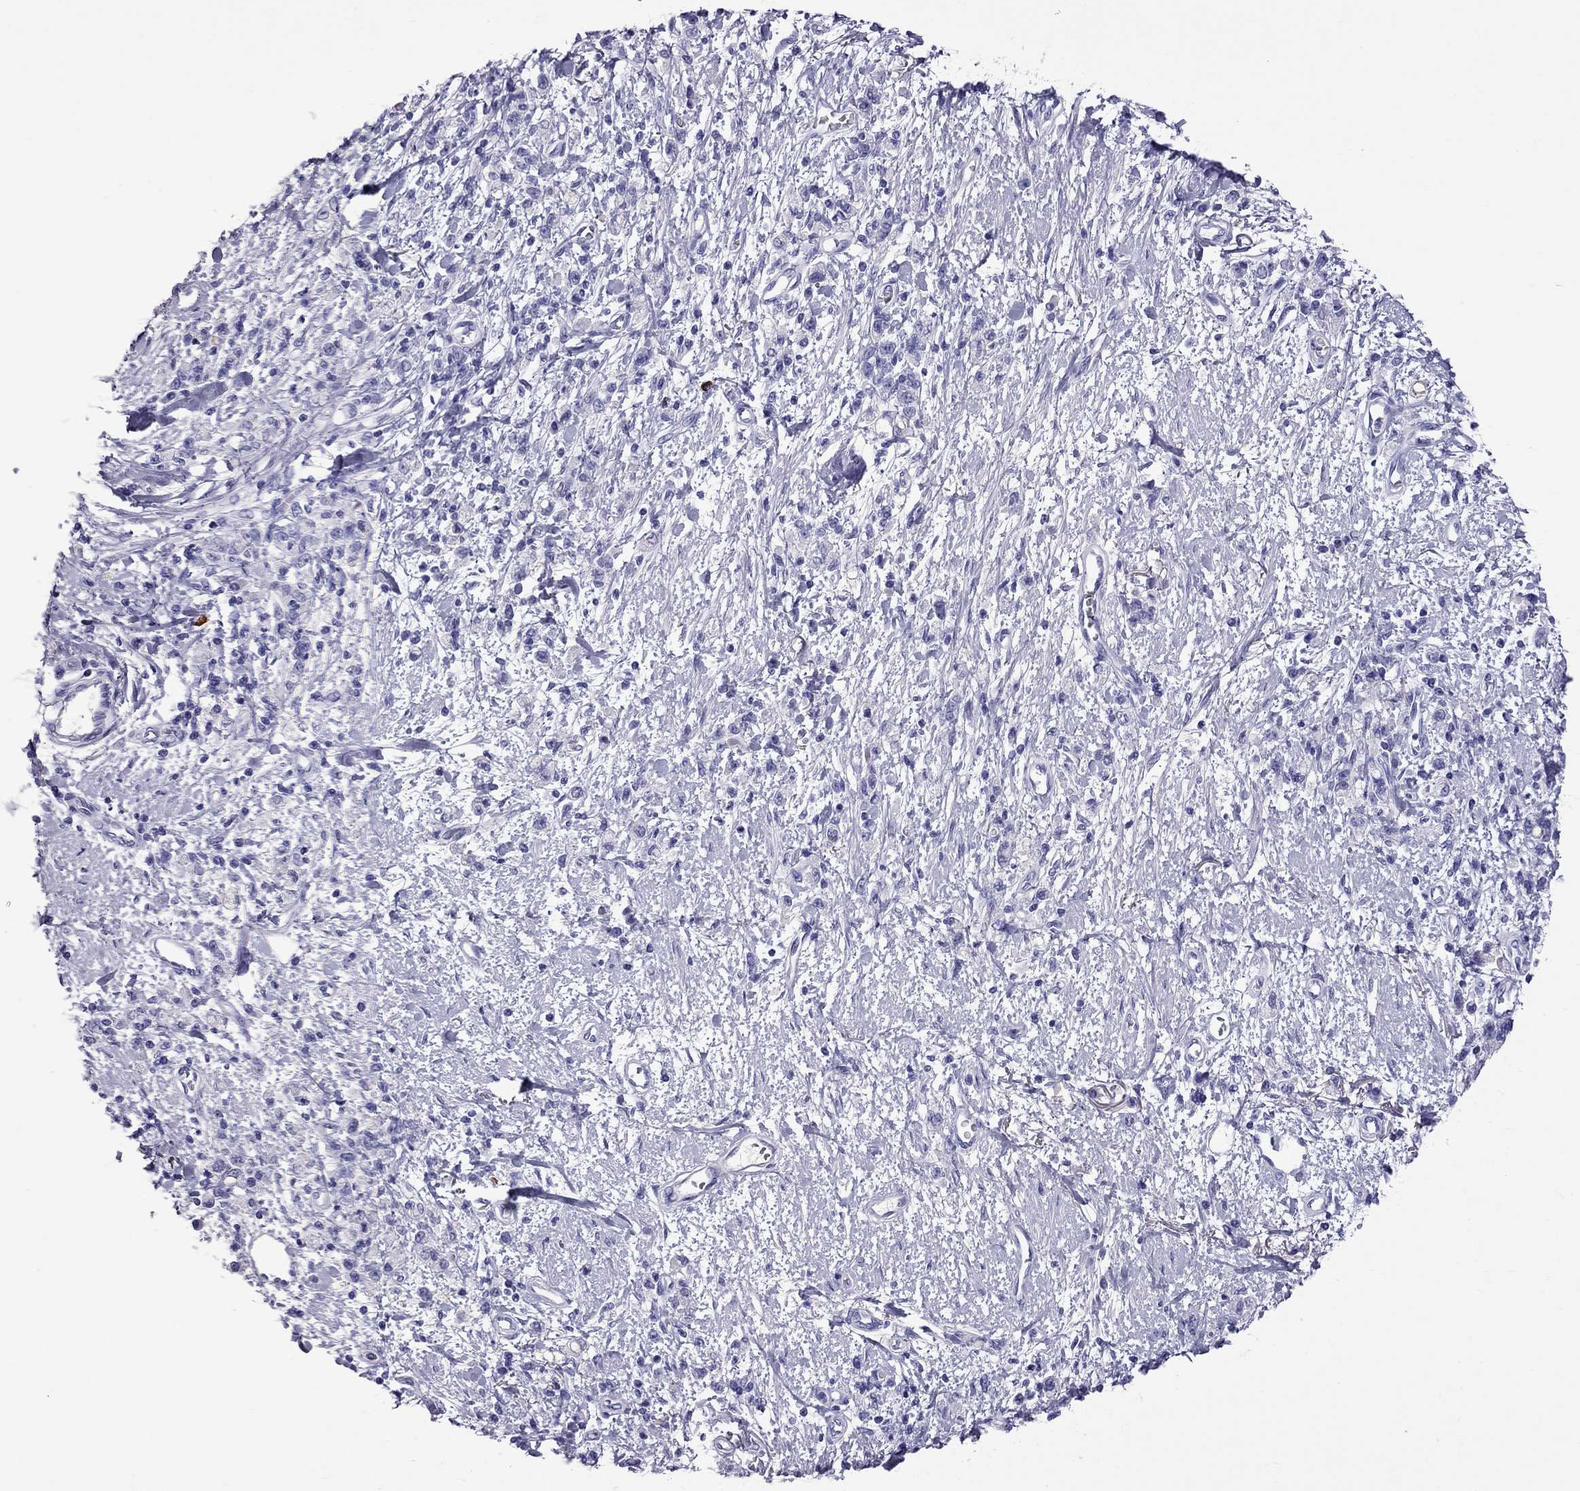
{"staining": {"intensity": "negative", "quantity": "none", "location": "none"}, "tissue": "stomach cancer", "cell_type": "Tumor cells", "image_type": "cancer", "snomed": [{"axis": "morphology", "description": "Adenocarcinoma, NOS"}, {"axis": "topography", "description": "Stomach"}], "caption": "This image is of stomach adenocarcinoma stained with immunohistochemistry to label a protein in brown with the nuclei are counter-stained blue. There is no expression in tumor cells.", "gene": "SCART1", "patient": {"sex": "male", "age": 77}}